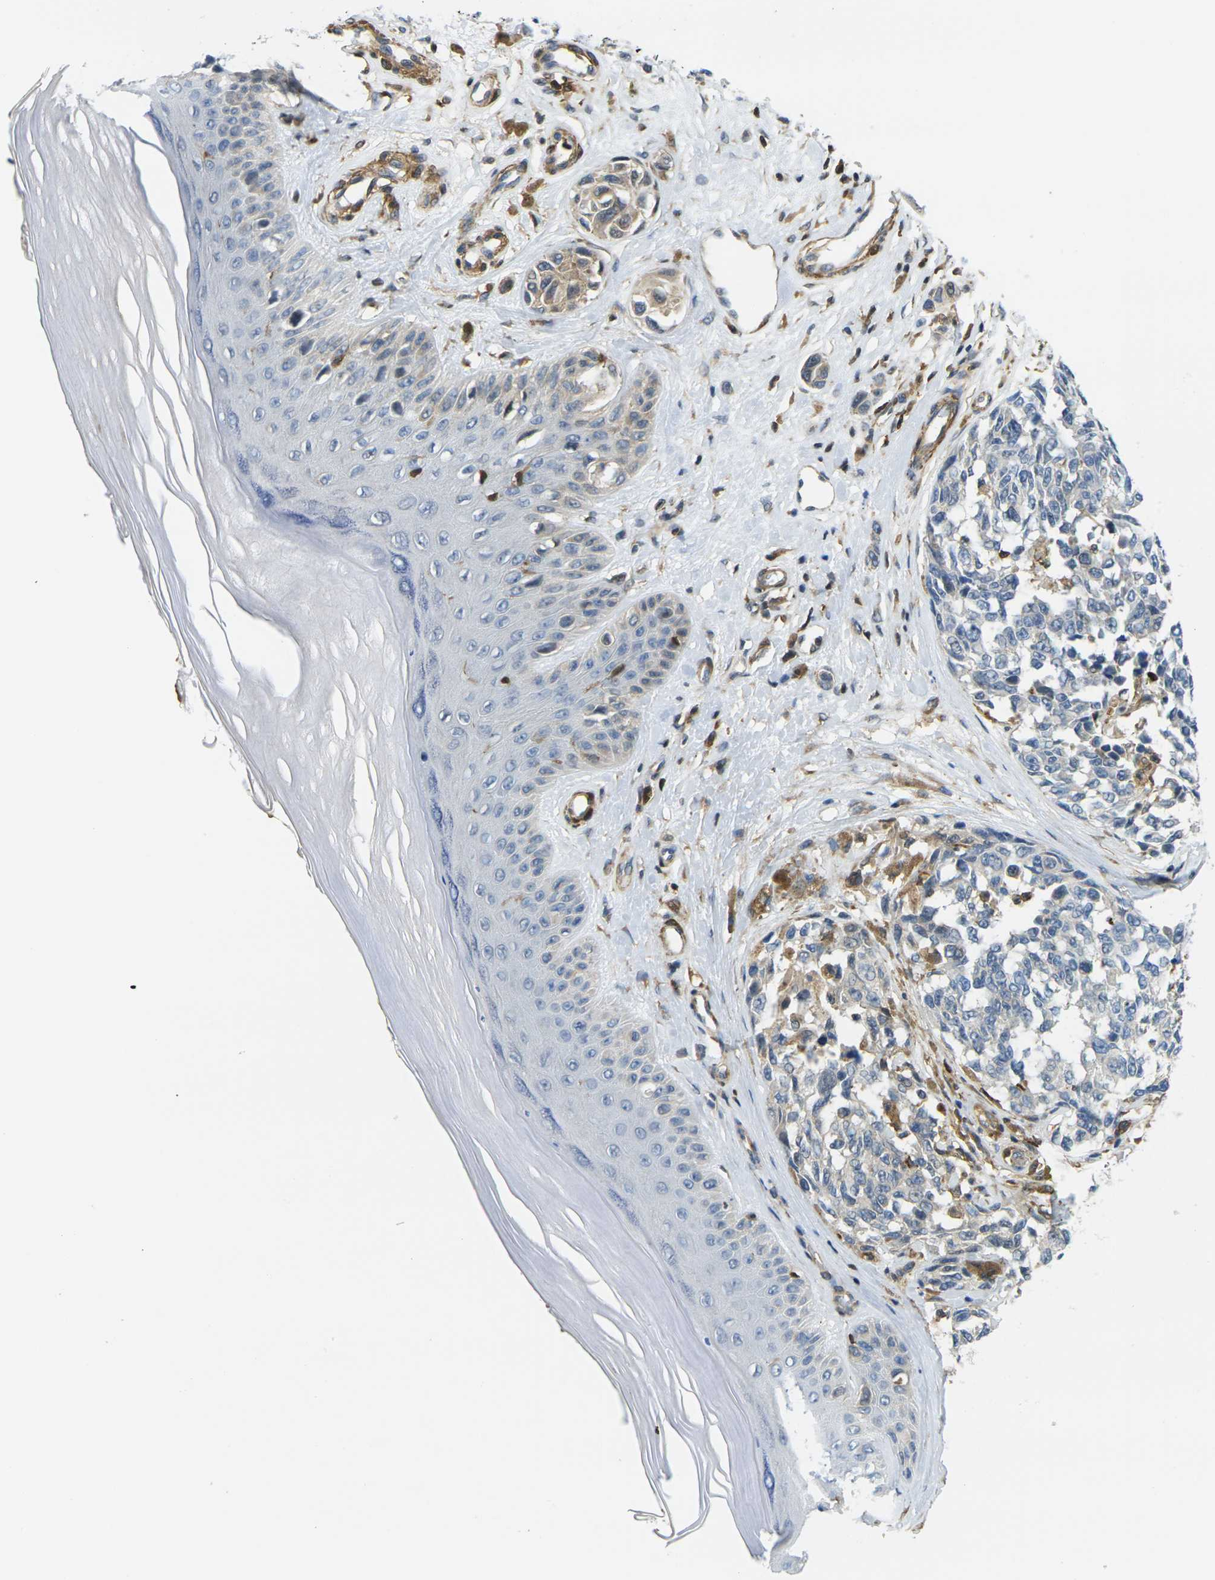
{"staining": {"intensity": "weak", "quantity": "25%-75%", "location": "cytoplasmic/membranous"}, "tissue": "melanoma", "cell_type": "Tumor cells", "image_type": "cancer", "snomed": [{"axis": "morphology", "description": "Malignant melanoma, NOS"}, {"axis": "topography", "description": "Skin"}], "caption": "Malignant melanoma stained with DAB (3,3'-diaminobenzidine) immunohistochemistry (IHC) shows low levels of weak cytoplasmic/membranous staining in approximately 25%-75% of tumor cells.", "gene": "LASP1", "patient": {"sex": "female", "age": 64}}